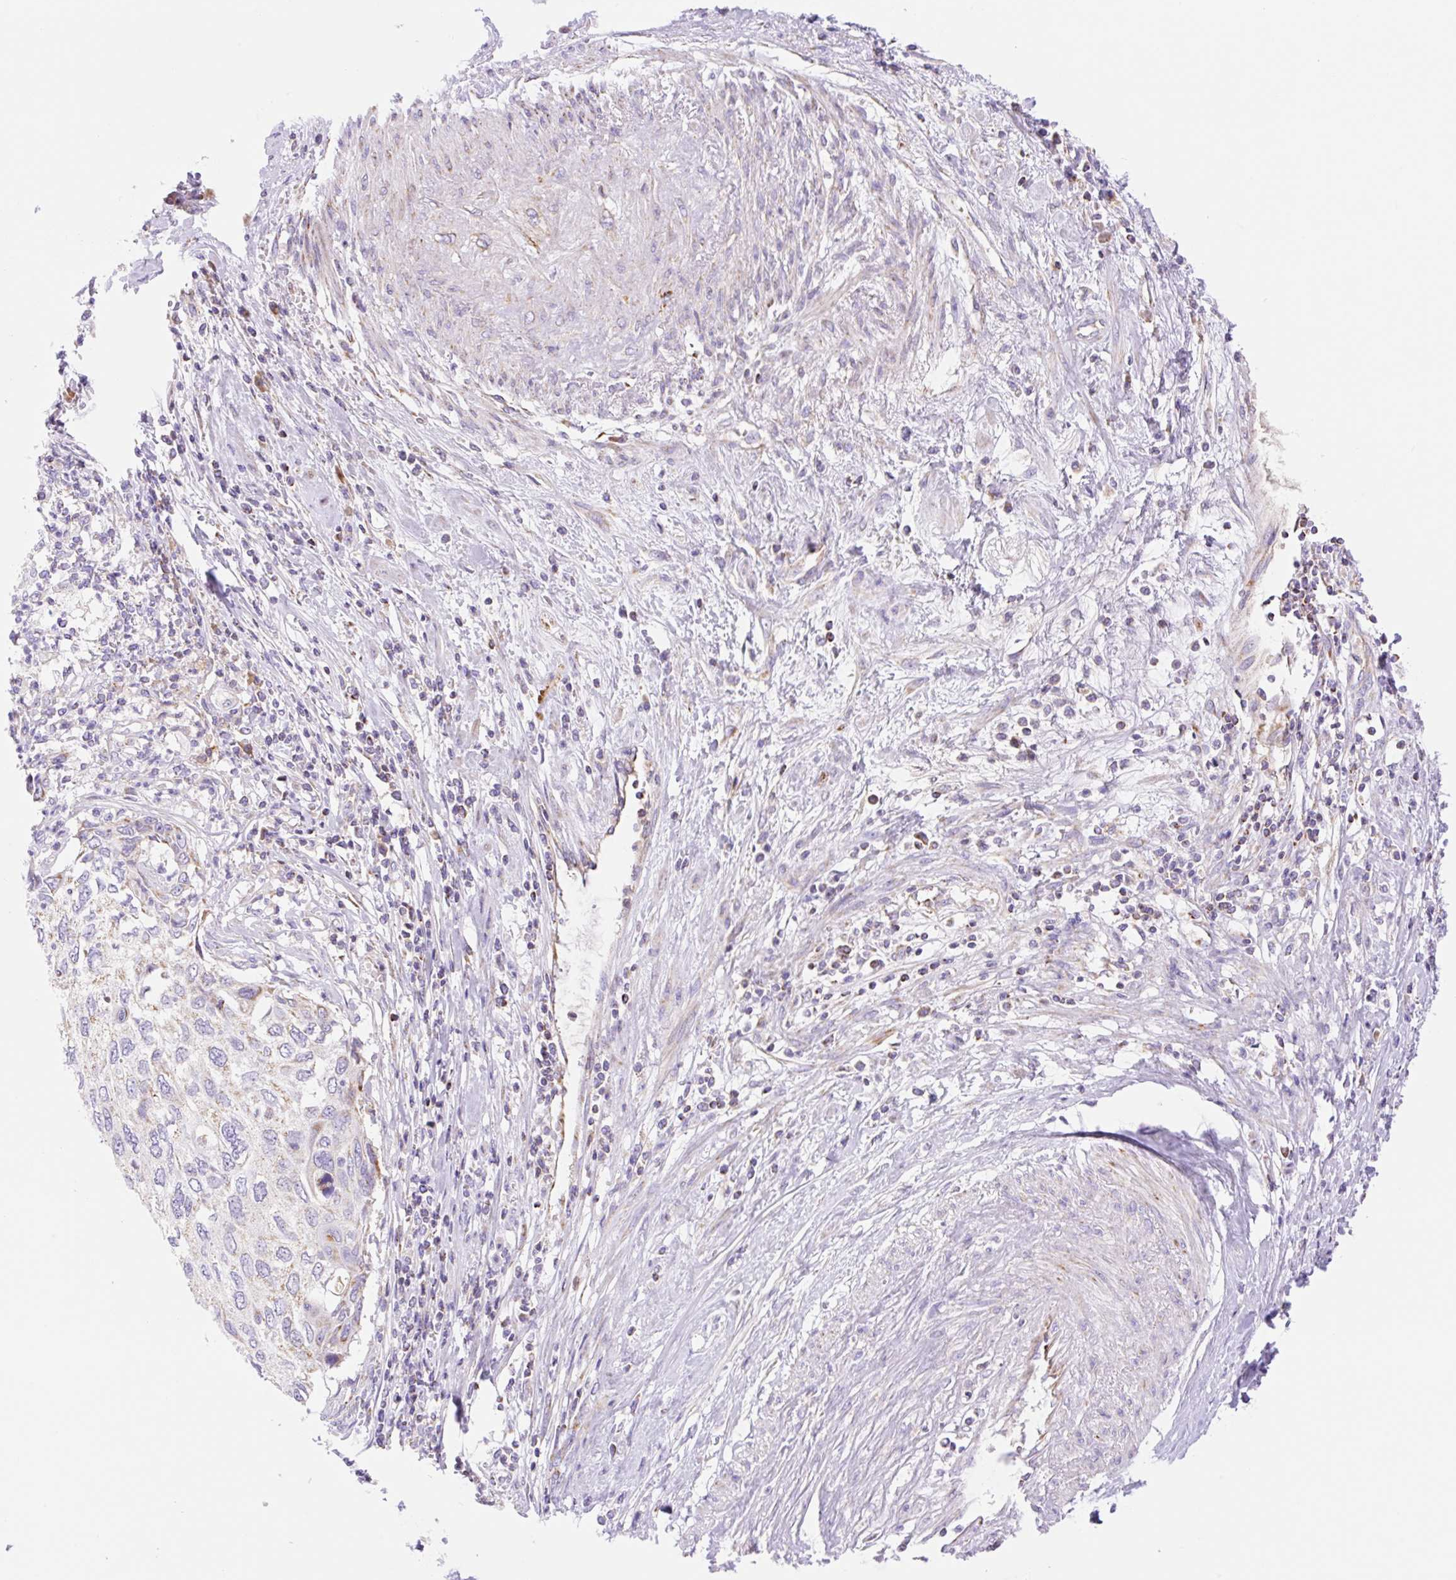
{"staining": {"intensity": "moderate", "quantity": "<25%", "location": "cytoplasmic/membranous"}, "tissue": "cervical cancer", "cell_type": "Tumor cells", "image_type": "cancer", "snomed": [{"axis": "morphology", "description": "Squamous cell carcinoma, NOS"}, {"axis": "topography", "description": "Cervix"}], "caption": "Cervical cancer (squamous cell carcinoma) tissue demonstrates moderate cytoplasmic/membranous staining in about <25% of tumor cells", "gene": "ETNK2", "patient": {"sex": "female", "age": 70}}